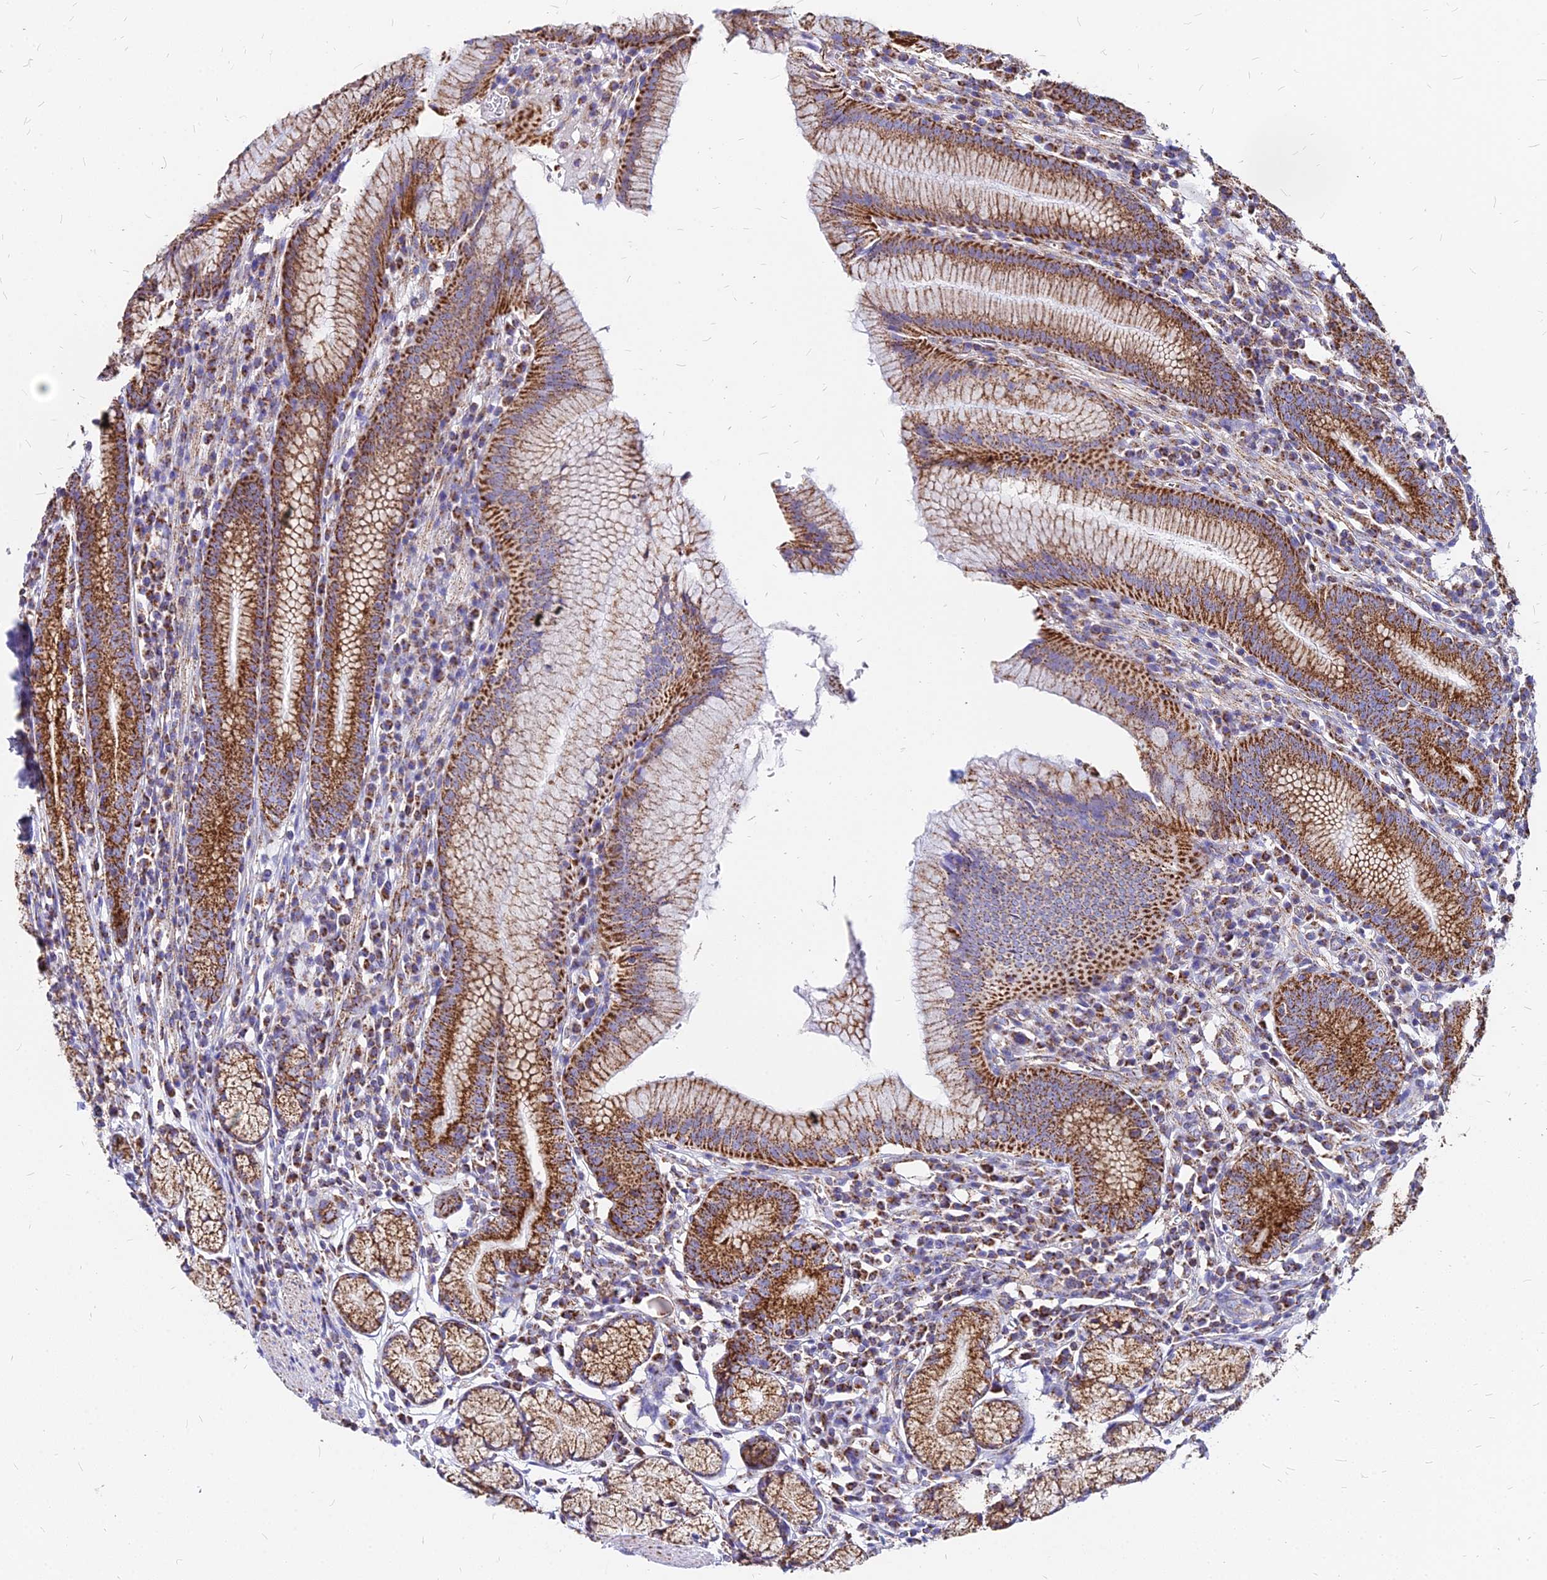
{"staining": {"intensity": "strong", "quantity": ">75%", "location": "cytoplasmic/membranous"}, "tissue": "stomach", "cell_type": "Glandular cells", "image_type": "normal", "snomed": [{"axis": "morphology", "description": "Normal tissue, NOS"}, {"axis": "topography", "description": "Stomach"}], "caption": "A micrograph of human stomach stained for a protein exhibits strong cytoplasmic/membranous brown staining in glandular cells.", "gene": "DLD", "patient": {"sex": "male", "age": 55}}